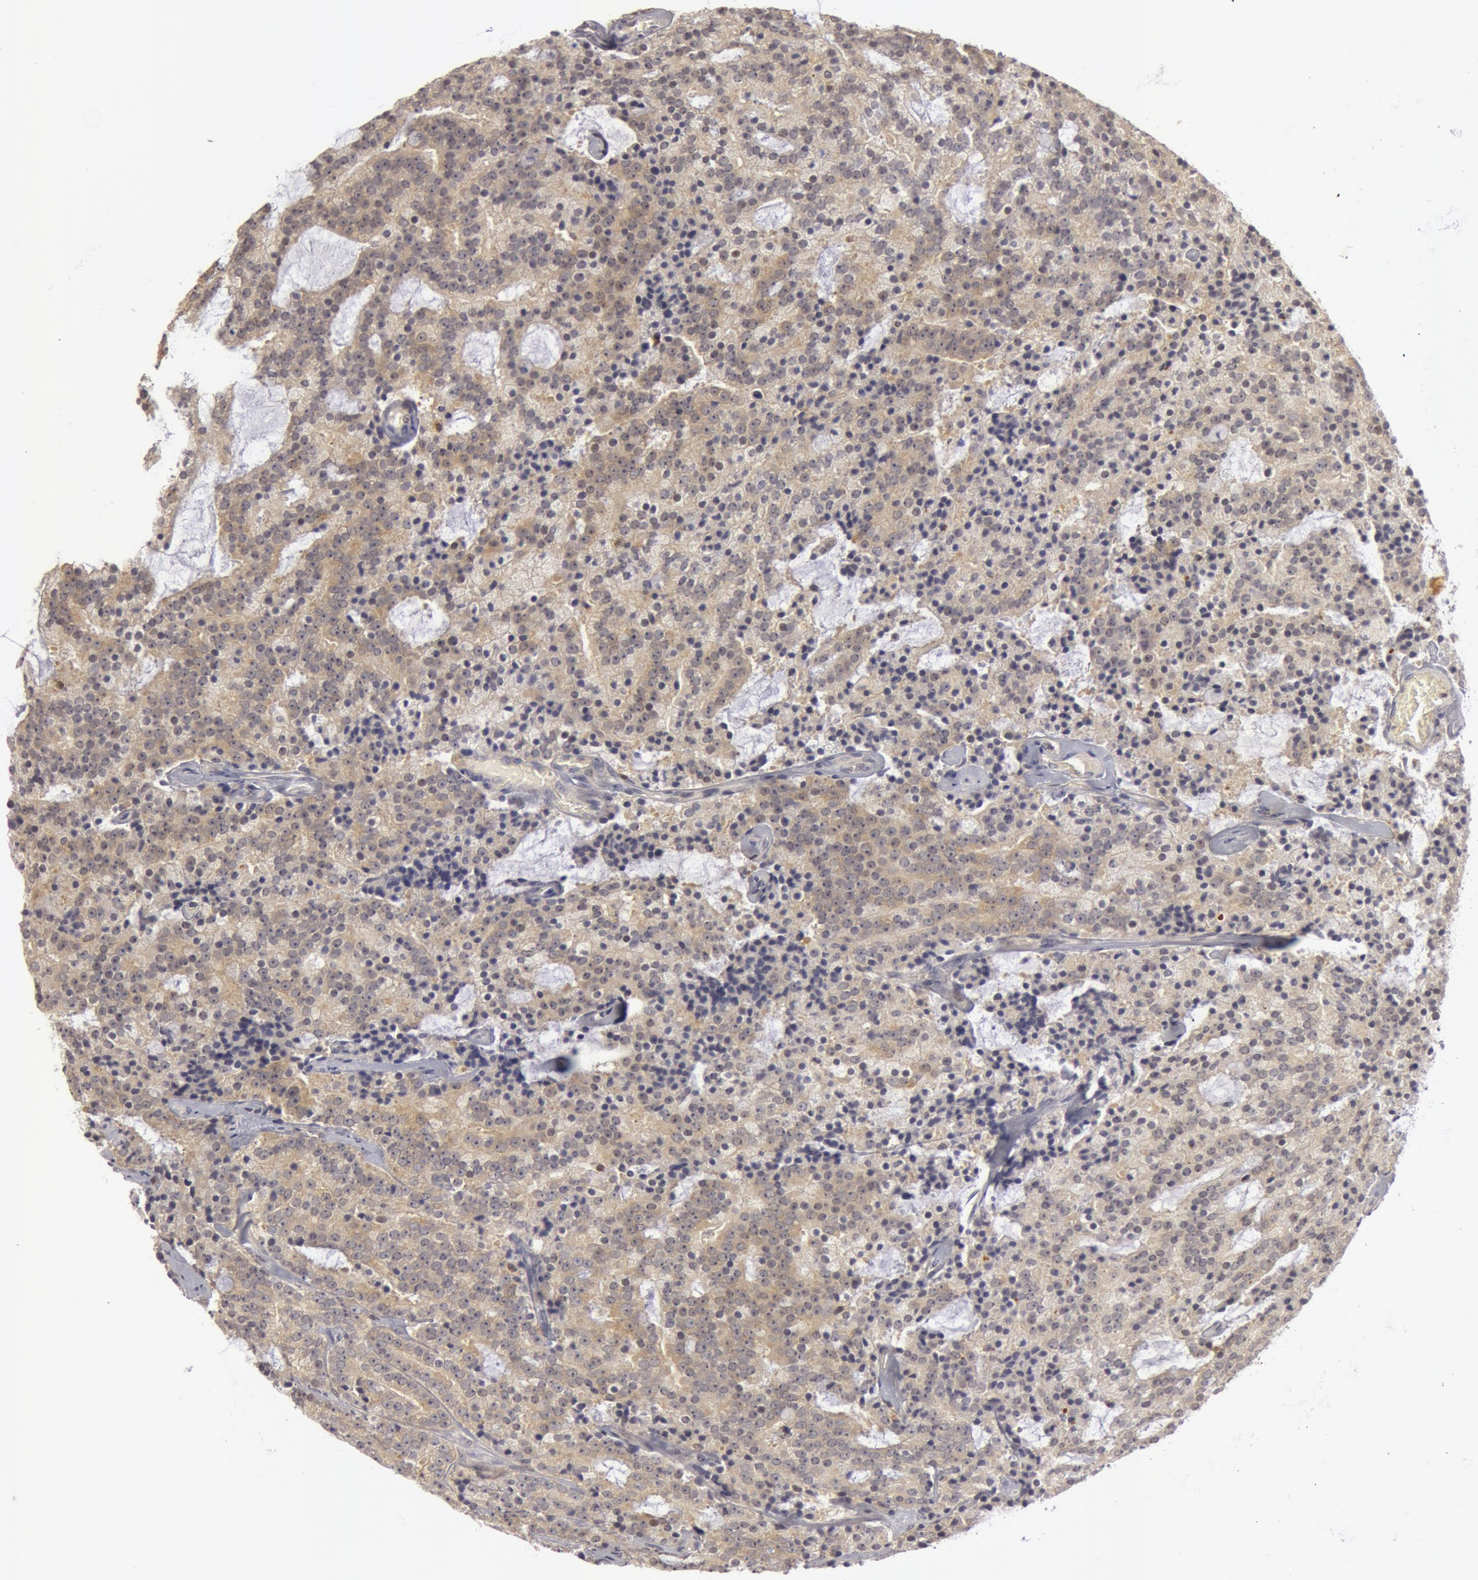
{"staining": {"intensity": "negative", "quantity": "none", "location": "none"}, "tissue": "prostate cancer", "cell_type": "Tumor cells", "image_type": "cancer", "snomed": [{"axis": "morphology", "description": "Adenocarcinoma, Medium grade"}, {"axis": "topography", "description": "Prostate"}], "caption": "Immunohistochemistry (IHC) photomicrograph of human prostate cancer stained for a protein (brown), which displays no positivity in tumor cells.", "gene": "OASL", "patient": {"sex": "male", "age": 65}}